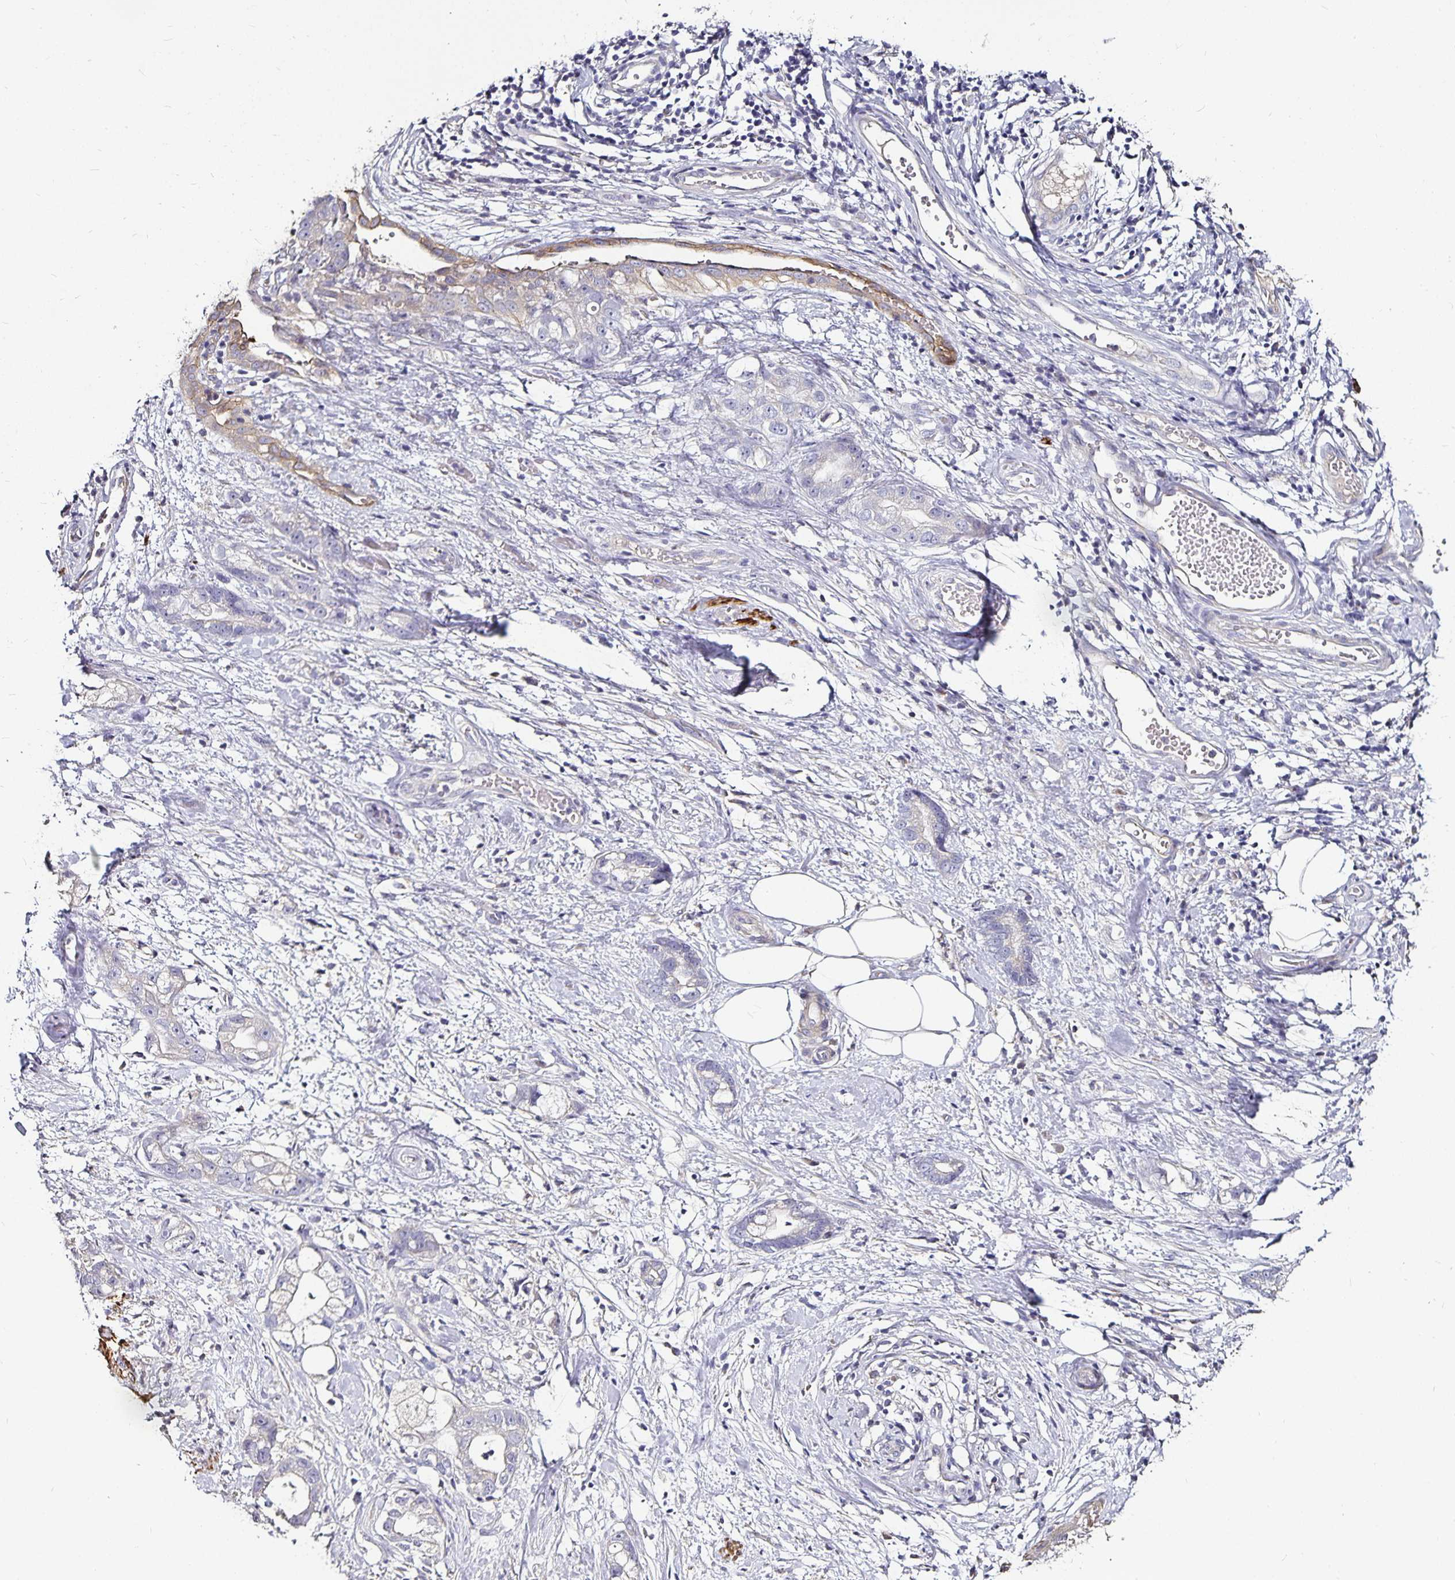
{"staining": {"intensity": "negative", "quantity": "none", "location": "none"}, "tissue": "stomach cancer", "cell_type": "Tumor cells", "image_type": "cancer", "snomed": [{"axis": "morphology", "description": "Adenocarcinoma, NOS"}, {"axis": "topography", "description": "Stomach"}], "caption": "Tumor cells show no significant positivity in stomach cancer.", "gene": "CA12", "patient": {"sex": "male", "age": 55}}